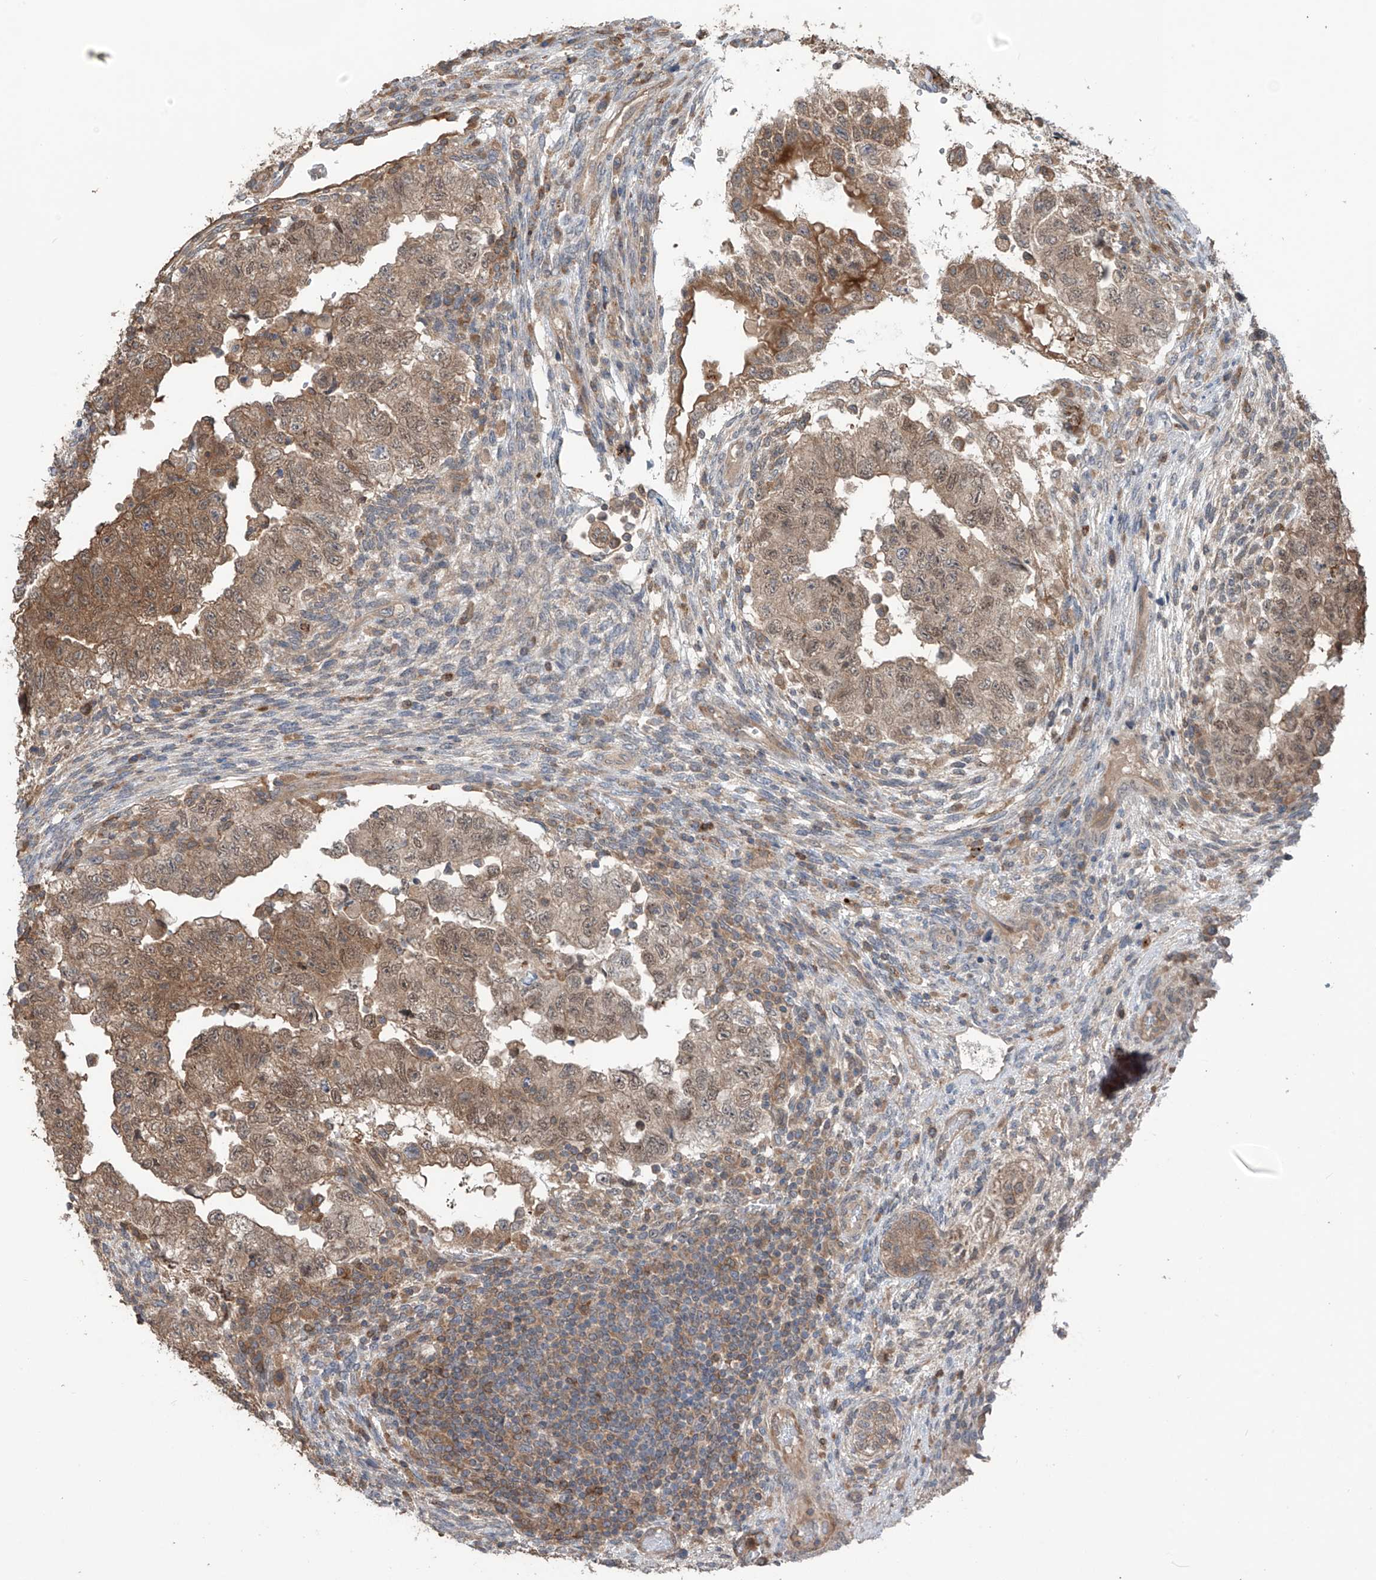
{"staining": {"intensity": "moderate", "quantity": ">75%", "location": "cytoplasmic/membranous,nuclear"}, "tissue": "testis cancer", "cell_type": "Tumor cells", "image_type": "cancer", "snomed": [{"axis": "morphology", "description": "Carcinoma, Embryonal, NOS"}, {"axis": "topography", "description": "Testis"}], "caption": "Brown immunohistochemical staining in human testis cancer (embryonal carcinoma) exhibits moderate cytoplasmic/membranous and nuclear positivity in about >75% of tumor cells.", "gene": "SAMD3", "patient": {"sex": "male", "age": 36}}